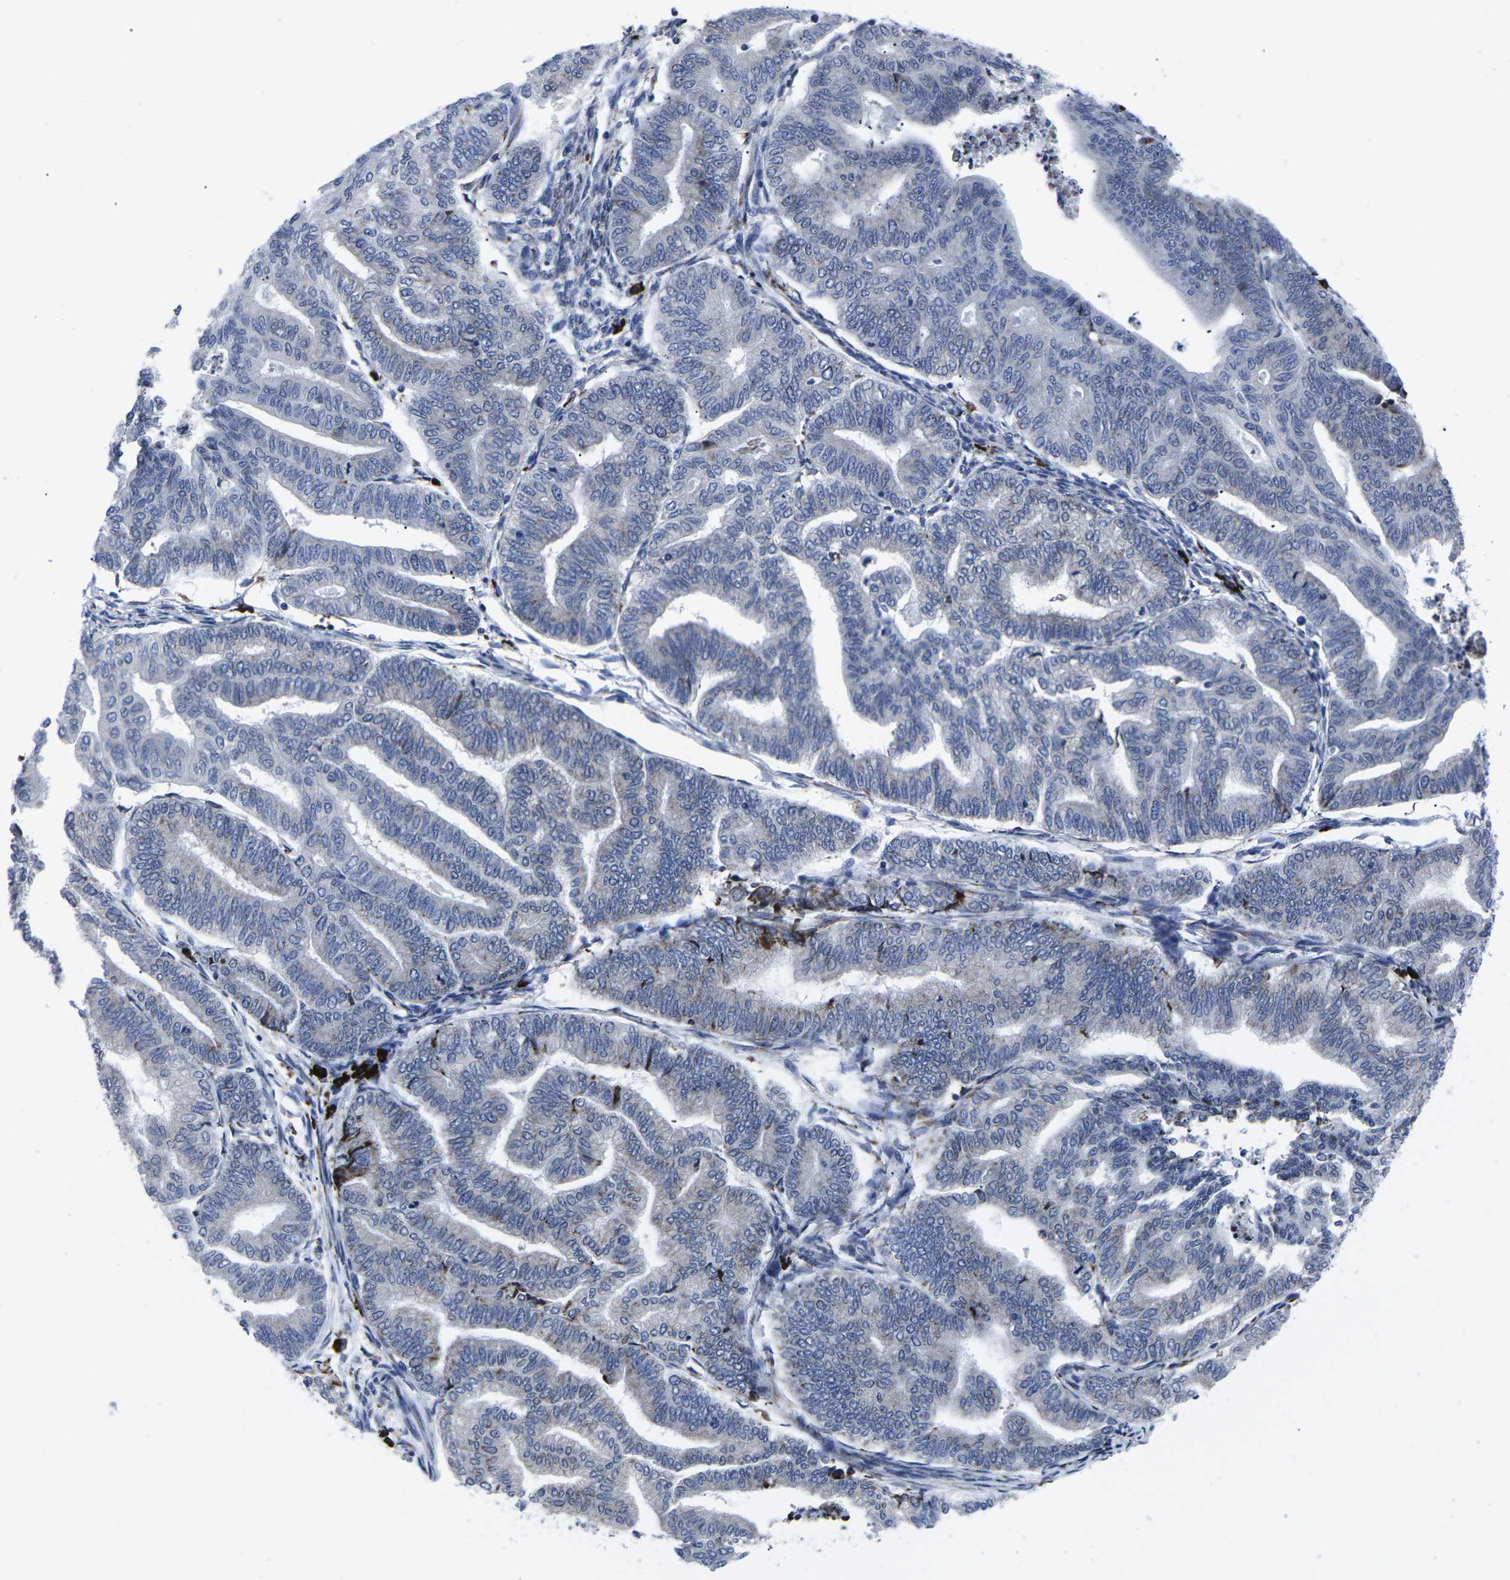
{"staining": {"intensity": "strong", "quantity": "25%-75%", "location": "cytoplasmic/membranous"}, "tissue": "endometrial cancer", "cell_type": "Tumor cells", "image_type": "cancer", "snomed": [{"axis": "morphology", "description": "Adenocarcinoma, NOS"}, {"axis": "topography", "description": "Endometrium"}], "caption": "A photomicrograph of human adenocarcinoma (endometrial) stained for a protein displays strong cytoplasmic/membranous brown staining in tumor cells.", "gene": "RPN1", "patient": {"sex": "female", "age": 79}}